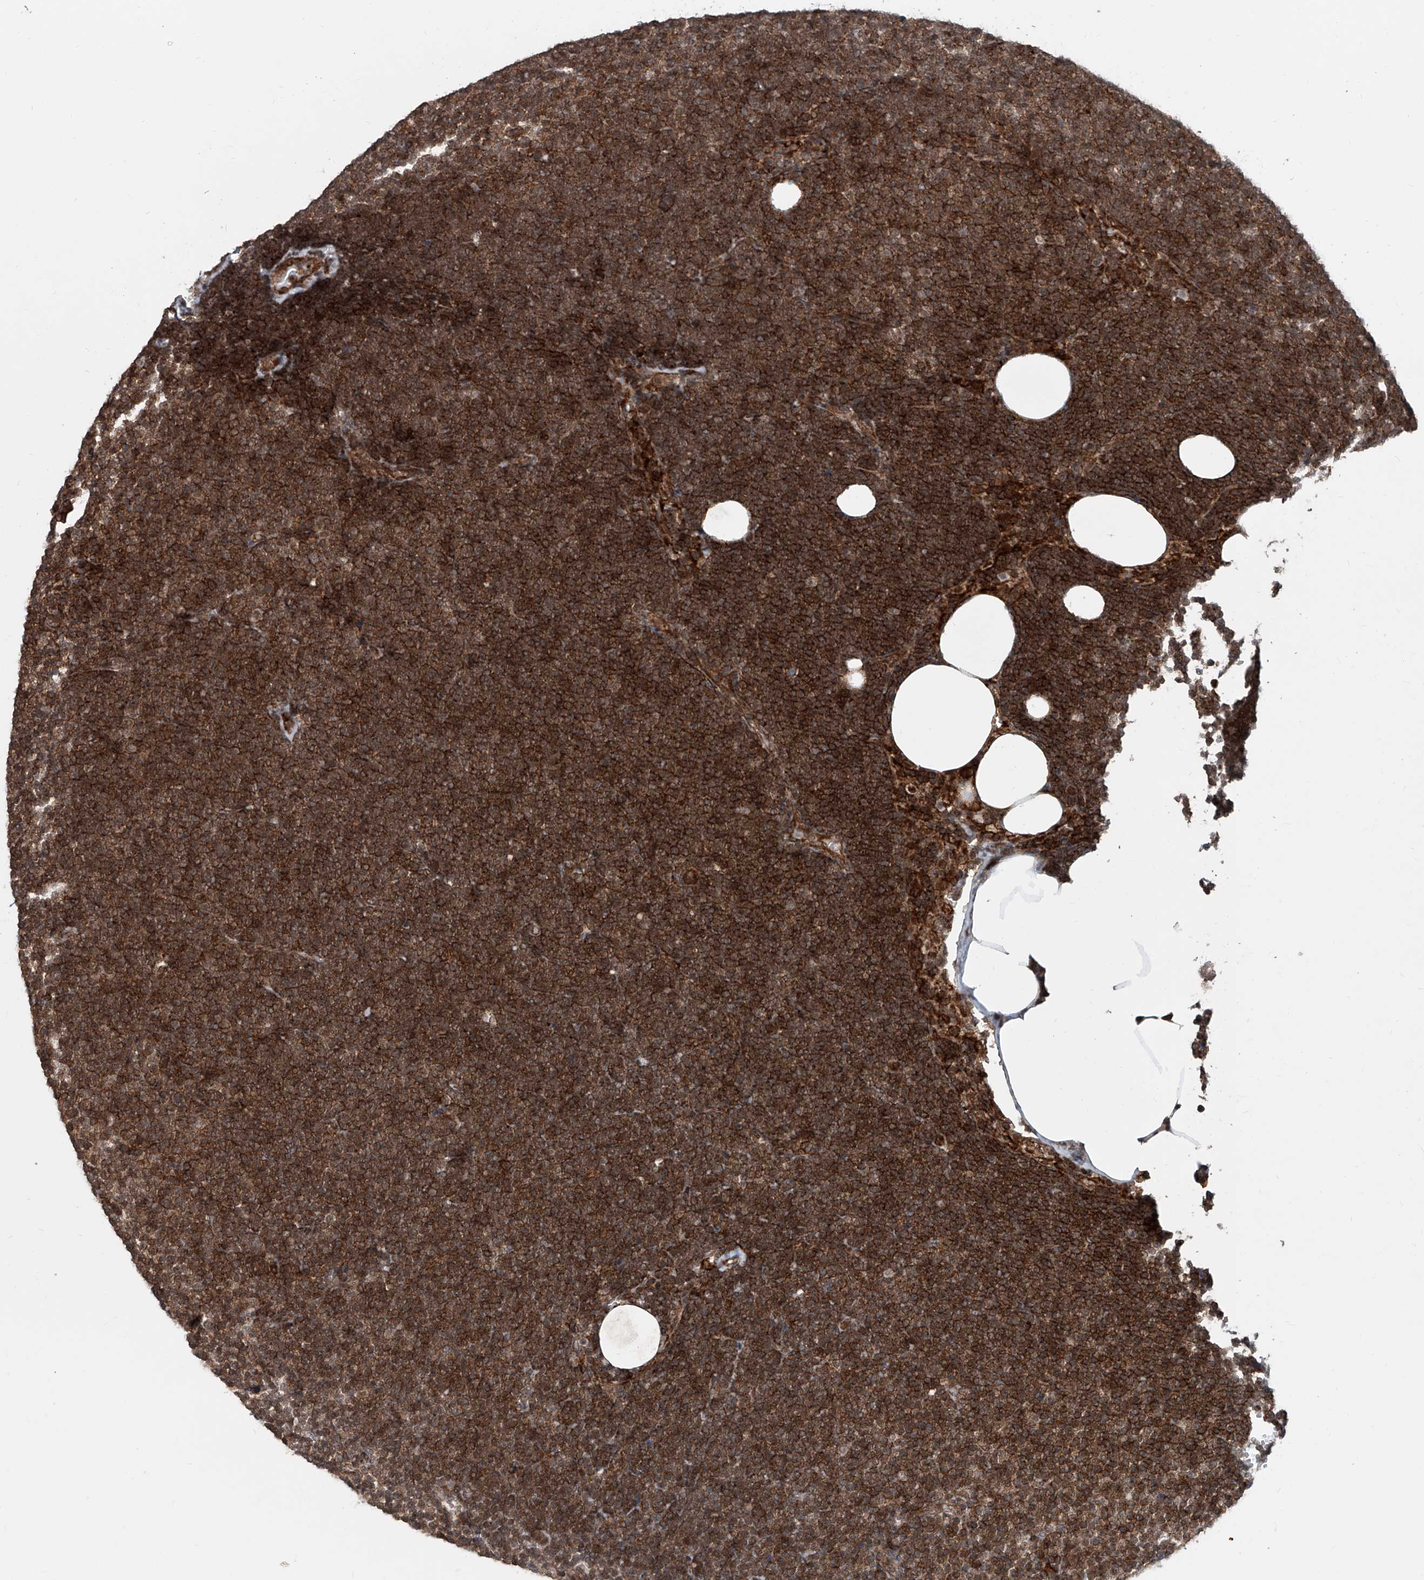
{"staining": {"intensity": "moderate", "quantity": ">75%", "location": "cytoplasmic/membranous,nuclear"}, "tissue": "lymphoma", "cell_type": "Tumor cells", "image_type": "cancer", "snomed": [{"axis": "morphology", "description": "Malignant lymphoma, non-Hodgkin's type, Low grade"}, {"axis": "topography", "description": "Lymph node"}], "caption": "Tumor cells demonstrate medium levels of moderate cytoplasmic/membranous and nuclear staining in about >75% of cells in human low-grade malignant lymphoma, non-Hodgkin's type. Ihc stains the protein of interest in brown and the nuclei are stained blue.", "gene": "SDE2", "patient": {"sex": "female", "age": 53}}